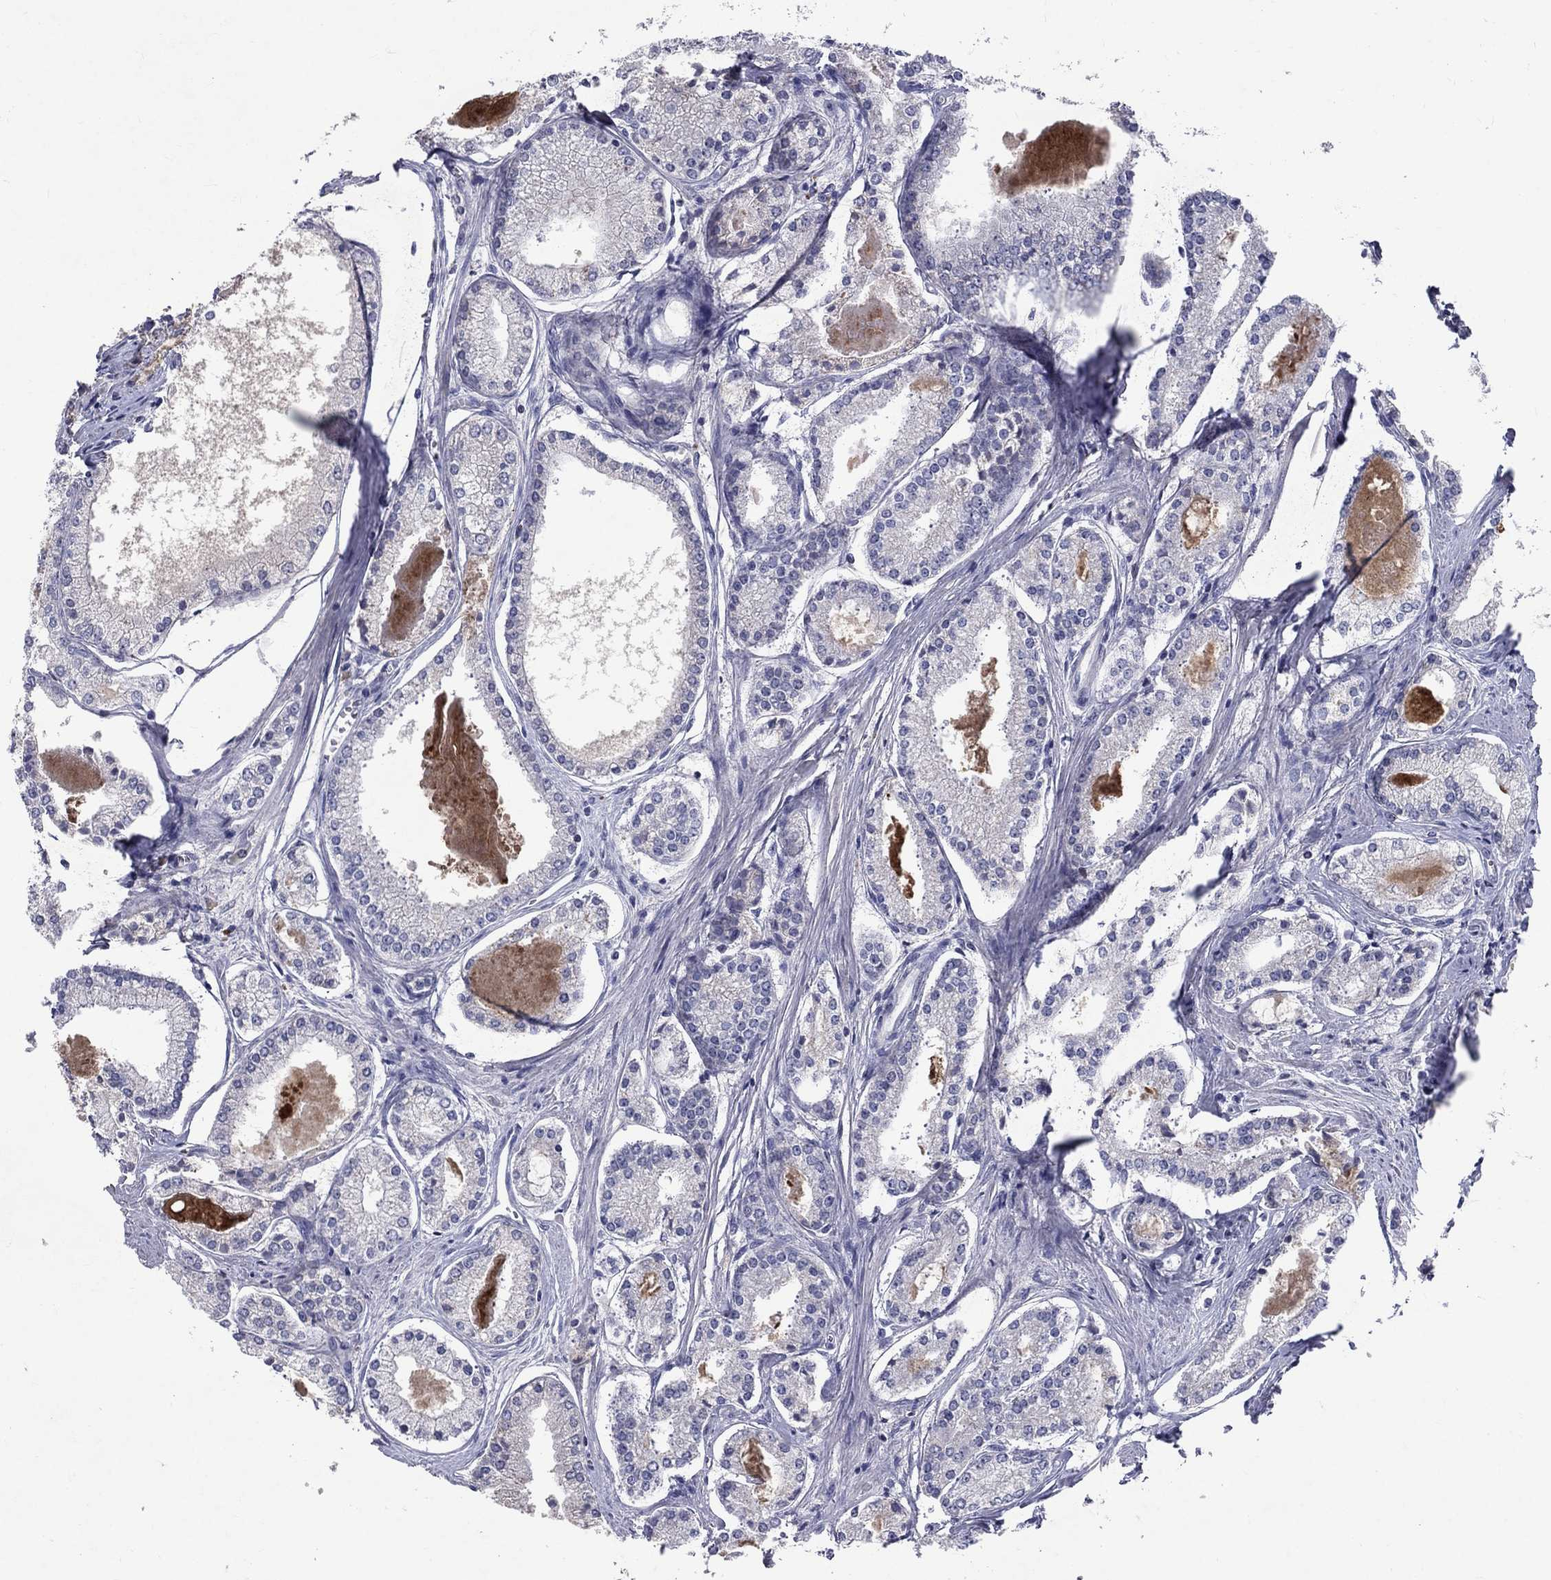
{"staining": {"intensity": "negative", "quantity": "none", "location": "none"}, "tissue": "prostate cancer", "cell_type": "Tumor cells", "image_type": "cancer", "snomed": [{"axis": "morphology", "description": "Adenocarcinoma, NOS"}, {"axis": "topography", "description": "Prostate"}], "caption": "High power microscopy histopathology image of an immunohistochemistry image of prostate cancer, revealing no significant positivity in tumor cells.", "gene": "SLC4A10", "patient": {"sex": "male", "age": 72}}